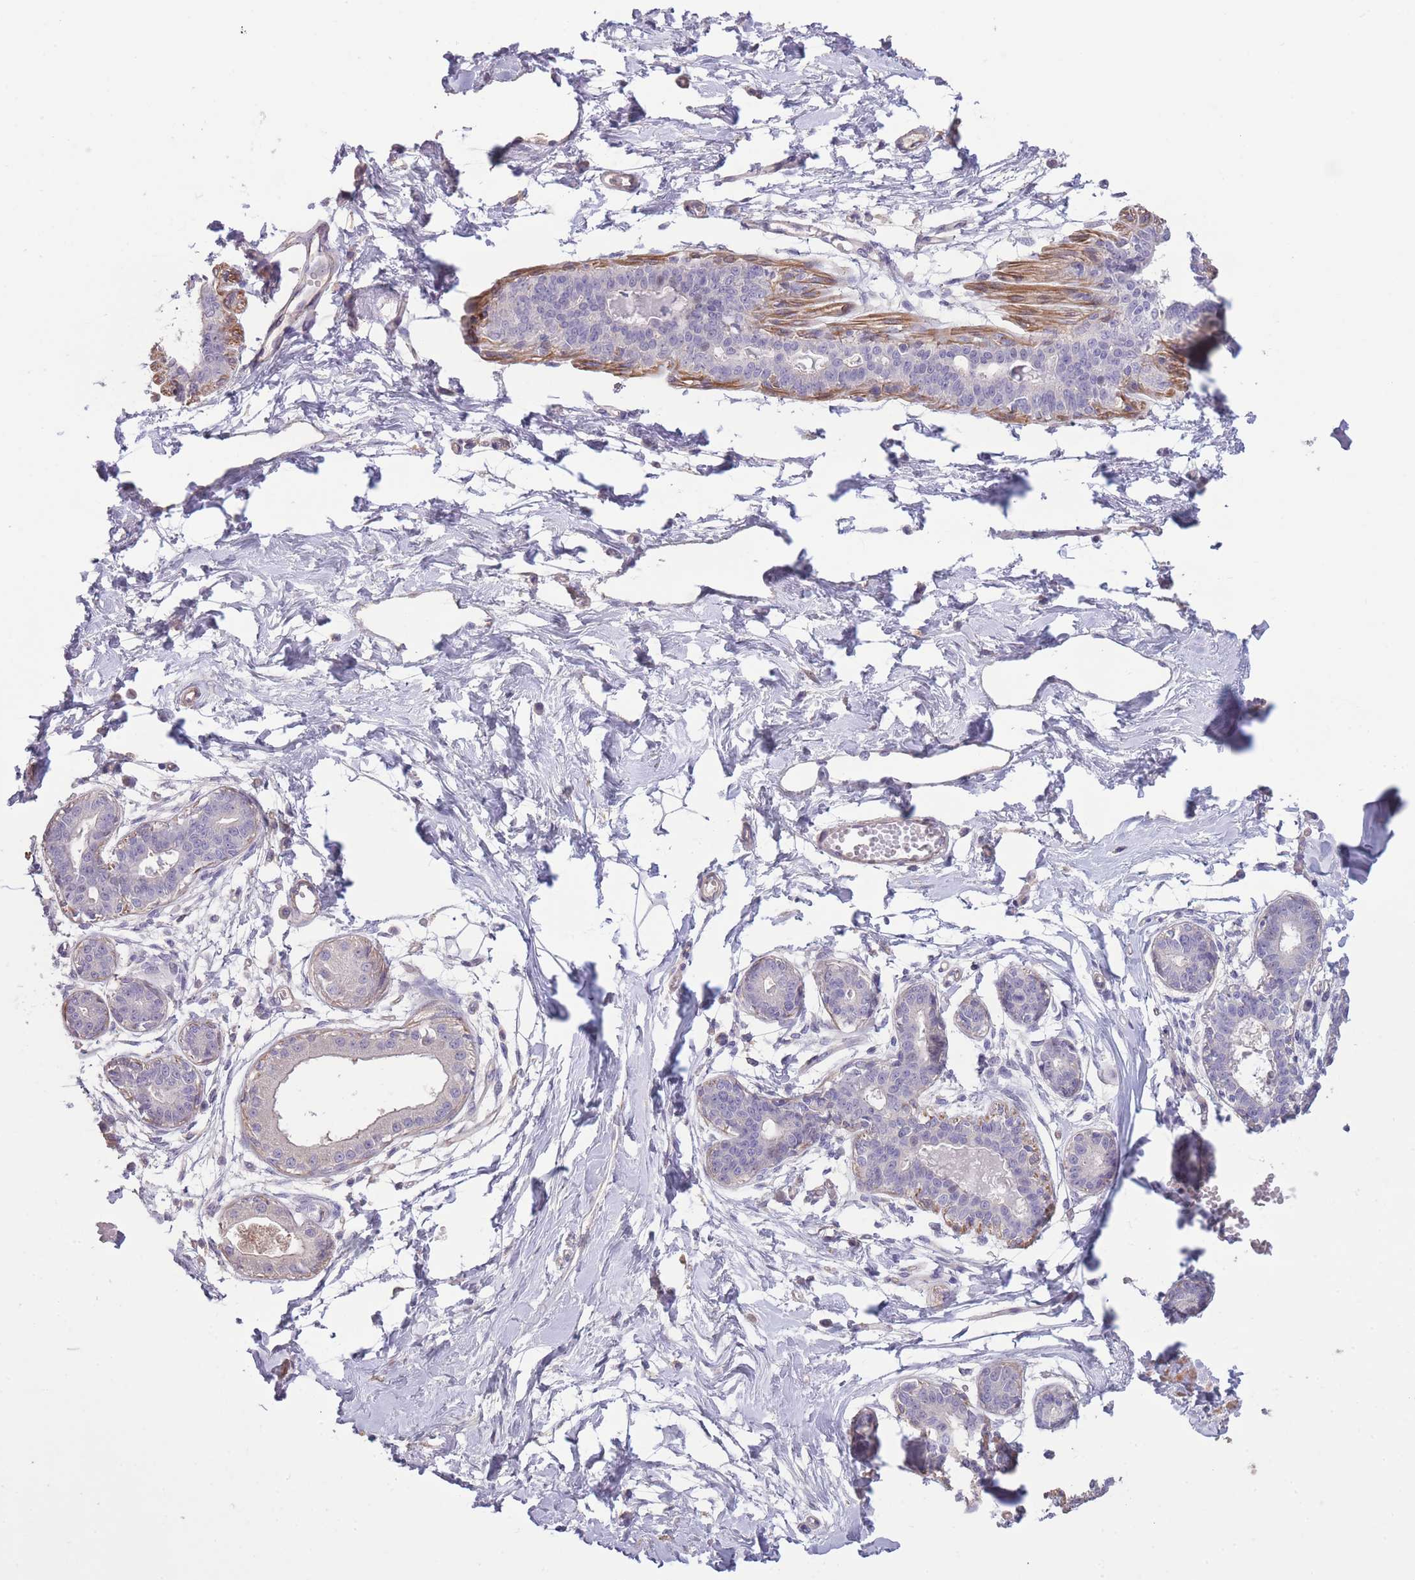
{"staining": {"intensity": "negative", "quantity": "none", "location": "none"}, "tissue": "breast", "cell_type": "Adipocytes", "image_type": "normal", "snomed": [{"axis": "morphology", "description": "Normal tissue, NOS"}, {"axis": "topography", "description": "Breast"}], "caption": "This is a image of IHC staining of benign breast, which shows no staining in adipocytes. (DAB (3,3'-diaminobenzidine) immunohistochemistry, high magnification).", "gene": "RSPH10B2", "patient": {"sex": "female", "age": 45}}